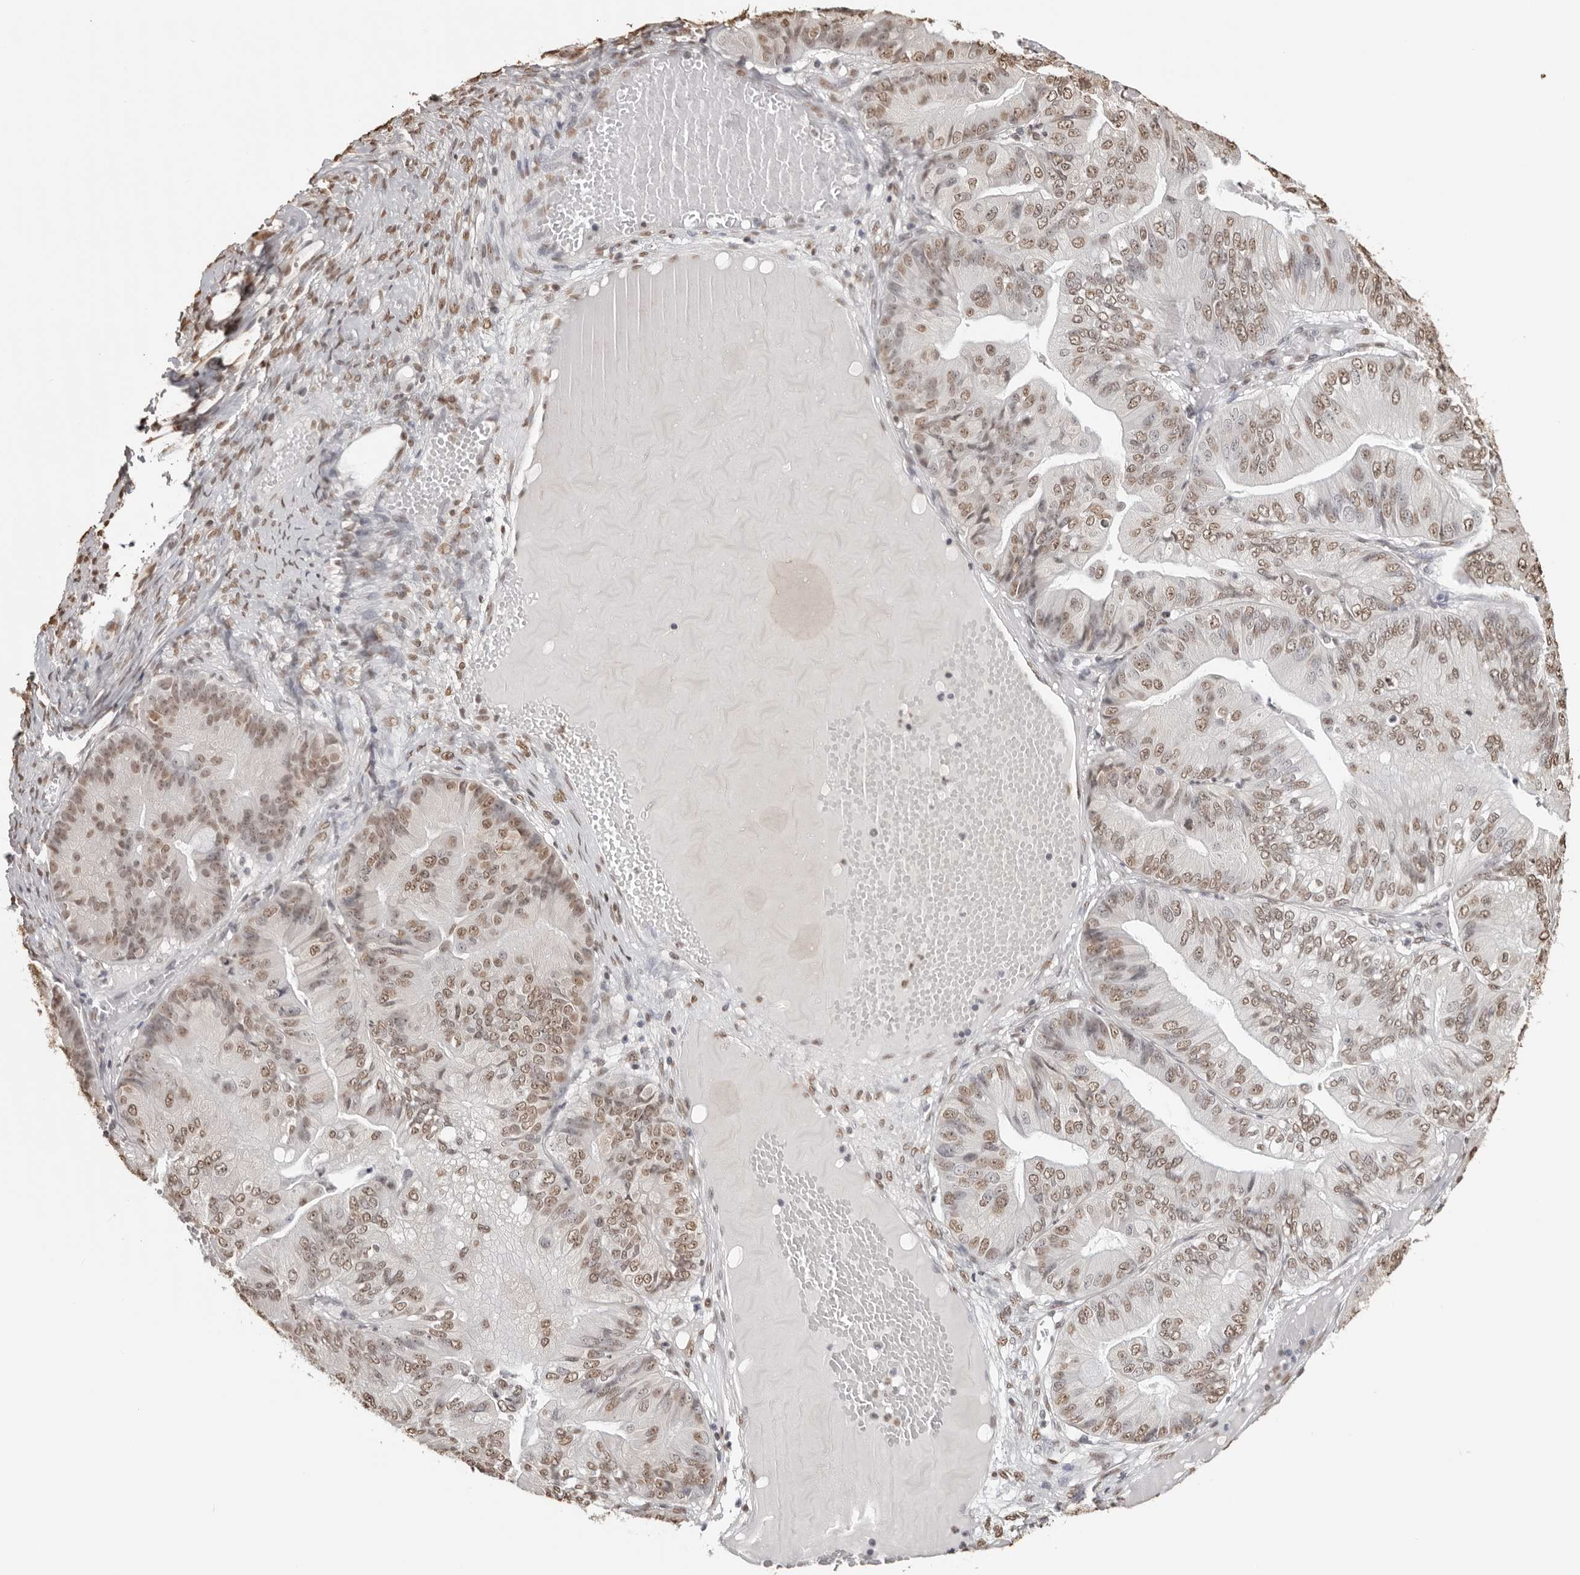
{"staining": {"intensity": "moderate", "quantity": ">75%", "location": "nuclear"}, "tissue": "ovarian cancer", "cell_type": "Tumor cells", "image_type": "cancer", "snomed": [{"axis": "morphology", "description": "Cystadenocarcinoma, mucinous, NOS"}, {"axis": "topography", "description": "Ovary"}], "caption": "An image showing moderate nuclear positivity in approximately >75% of tumor cells in mucinous cystadenocarcinoma (ovarian), as visualized by brown immunohistochemical staining.", "gene": "OLIG3", "patient": {"sex": "female", "age": 61}}